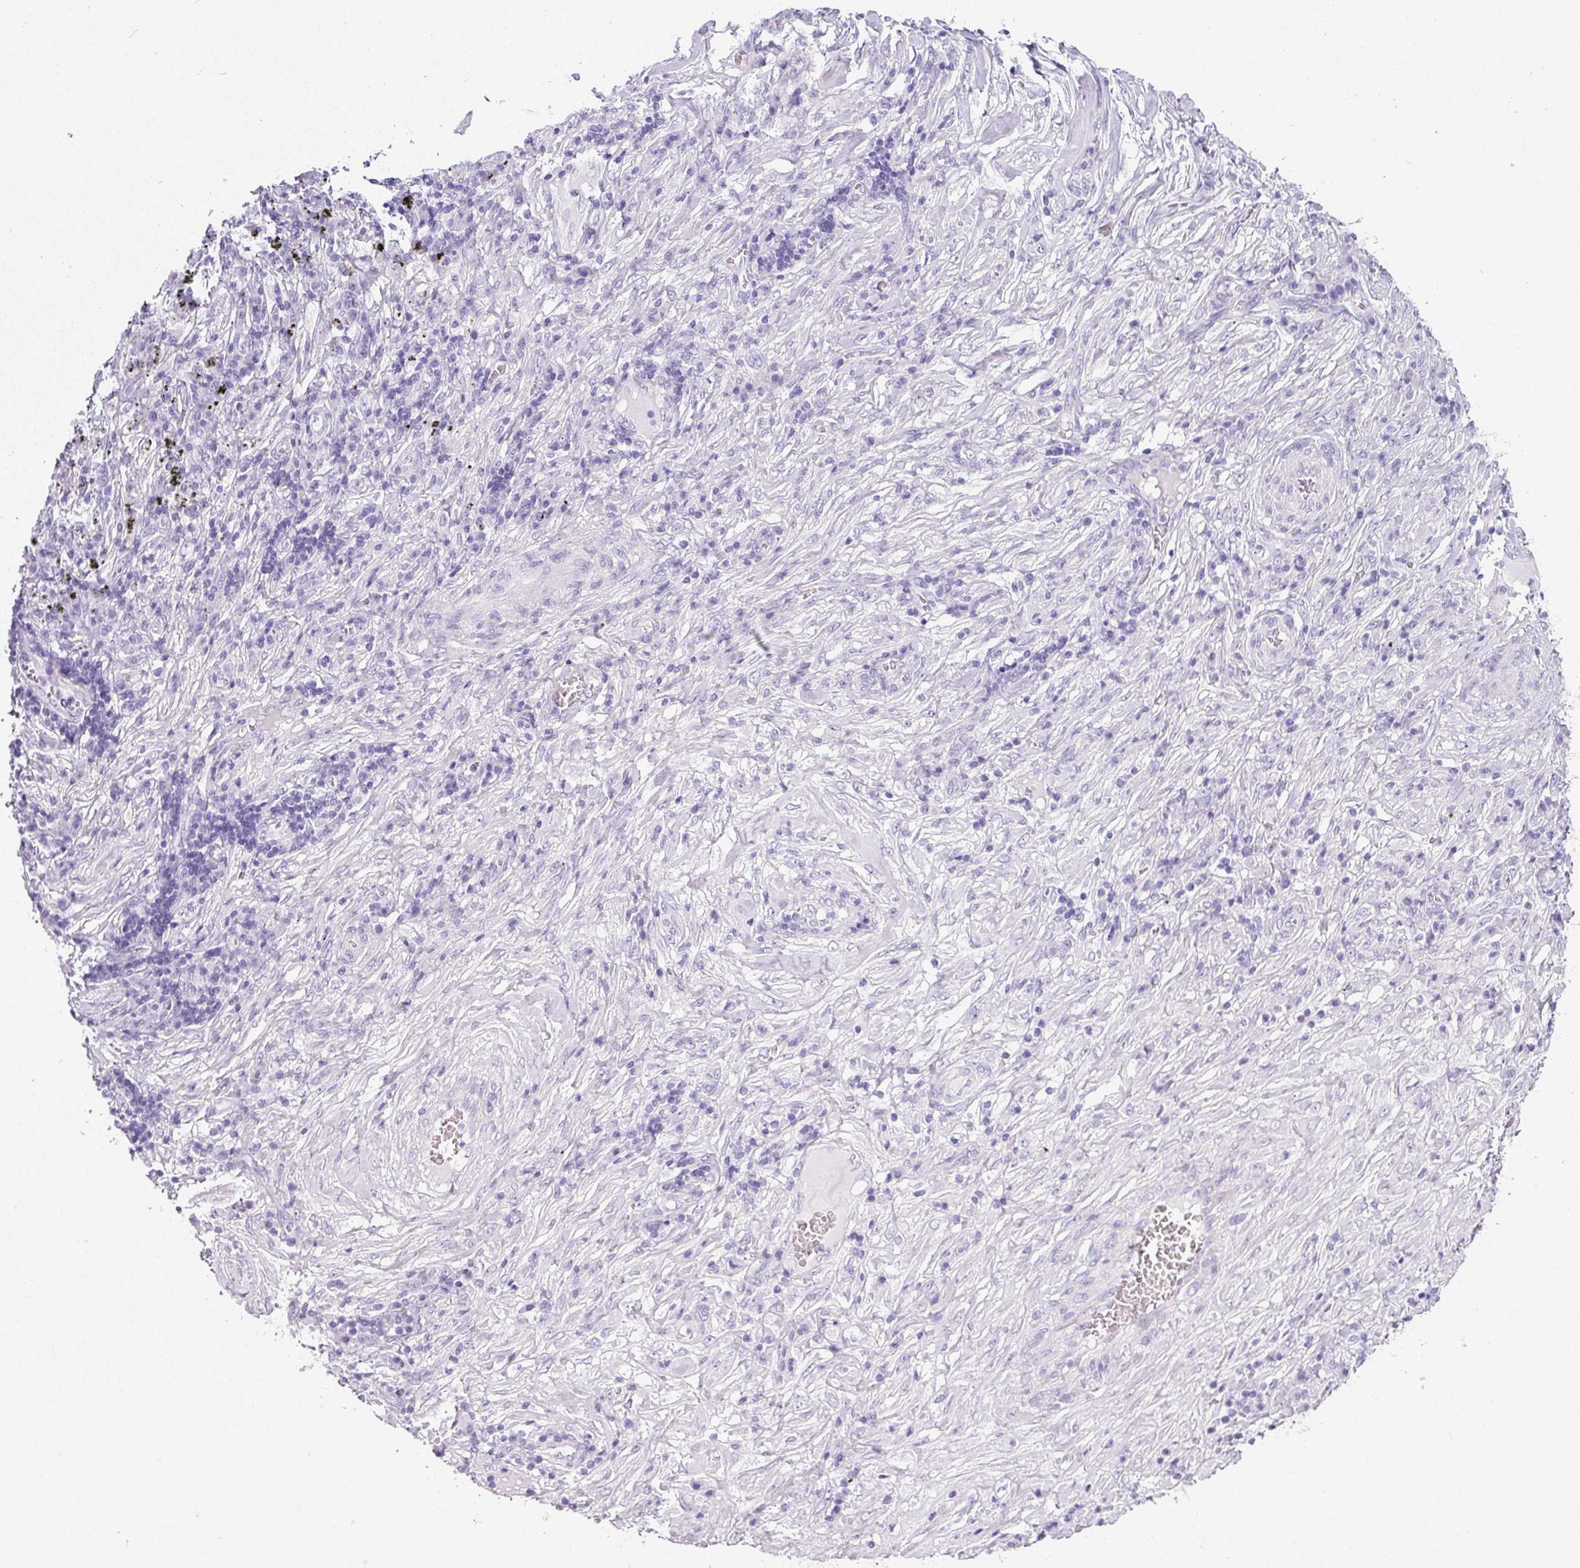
{"staining": {"intensity": "negative", "quantity": "none", "location": "none"}, "tissue": "lung cancer", "cell_type": "Tumor cells", "image_type": "cancer", "snomed": [{"axis": "morphology", "description": "Squamous cell carcinoma, NOS"}, {"axis": "topography", "description": "Lung"}], "caption": "High magnification brightfield microscopy of lung cancer (squamous cell carcinoma) stained with DAB (3,3'-diaminobenzidine) (brown) and counterstained with hematoxylin (blue): tumor cells show no significant staining.", "gene": "VCY1B", "patient": {"sex": "female", "age": 63}}